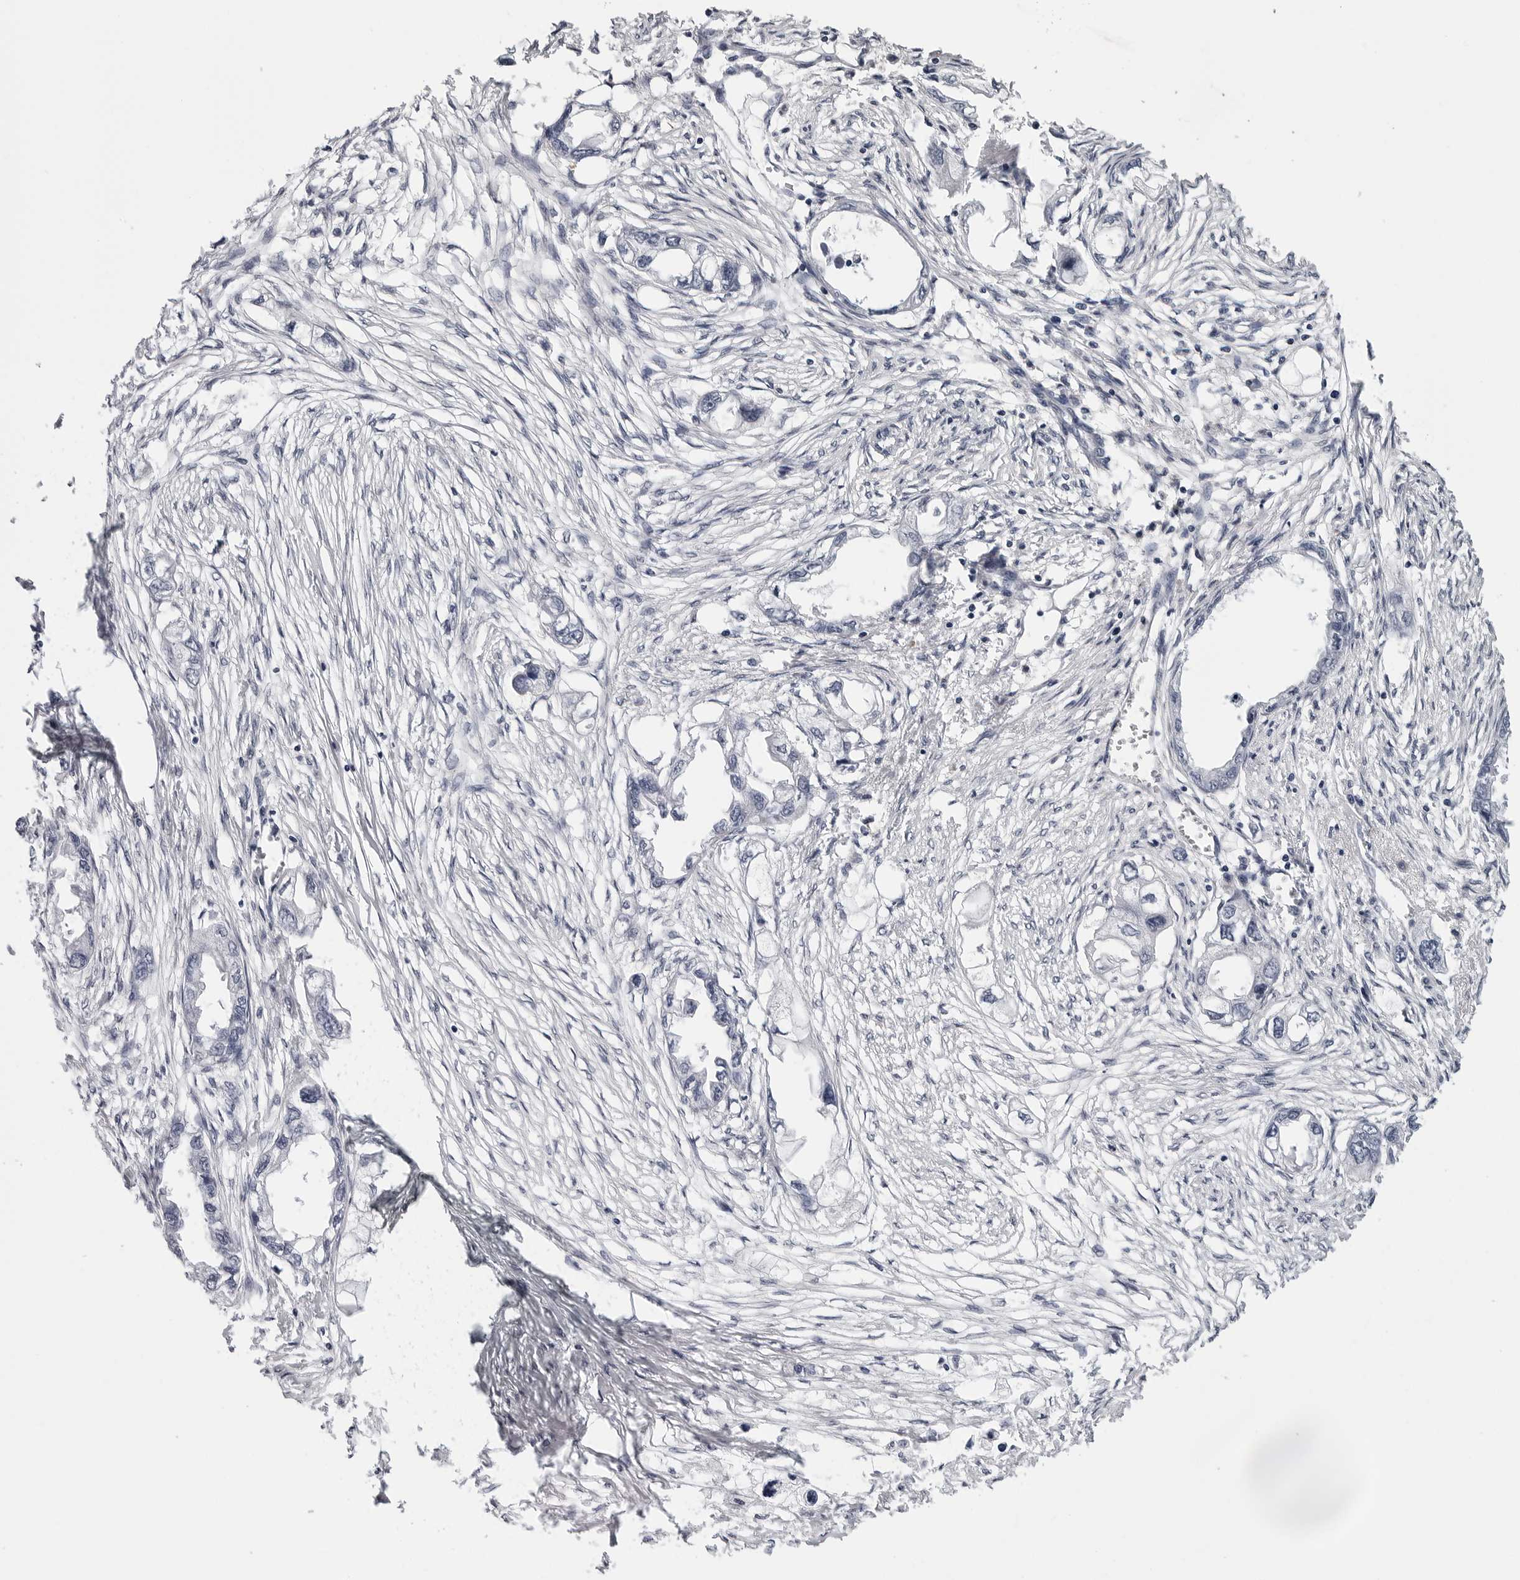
{"staining": {"intensity": "negative", "quantity": "none", "location": "none"}, "tissue": "endometrial cancer", "cell_type": "Tumor cells", "image_type": "cancer", "snomed": [{"axis": "morphology", "description": "Adenocarcinoma, NOS"}, {"axis": "morphology", "description": "Adenocarcinoma, metastatic, NOS"}, {"axis": "topography", "description": "Adipose tissue"}, {"axis": "topography", "description": "Endometrium"}], "caption": "Immunohistochemical staining of human adenocarcinoma (endometrial) demonstrates no significant expression in tumor cells.", "gene": "KIAA1614", "patient": {"sex": "female", "age": 67}}